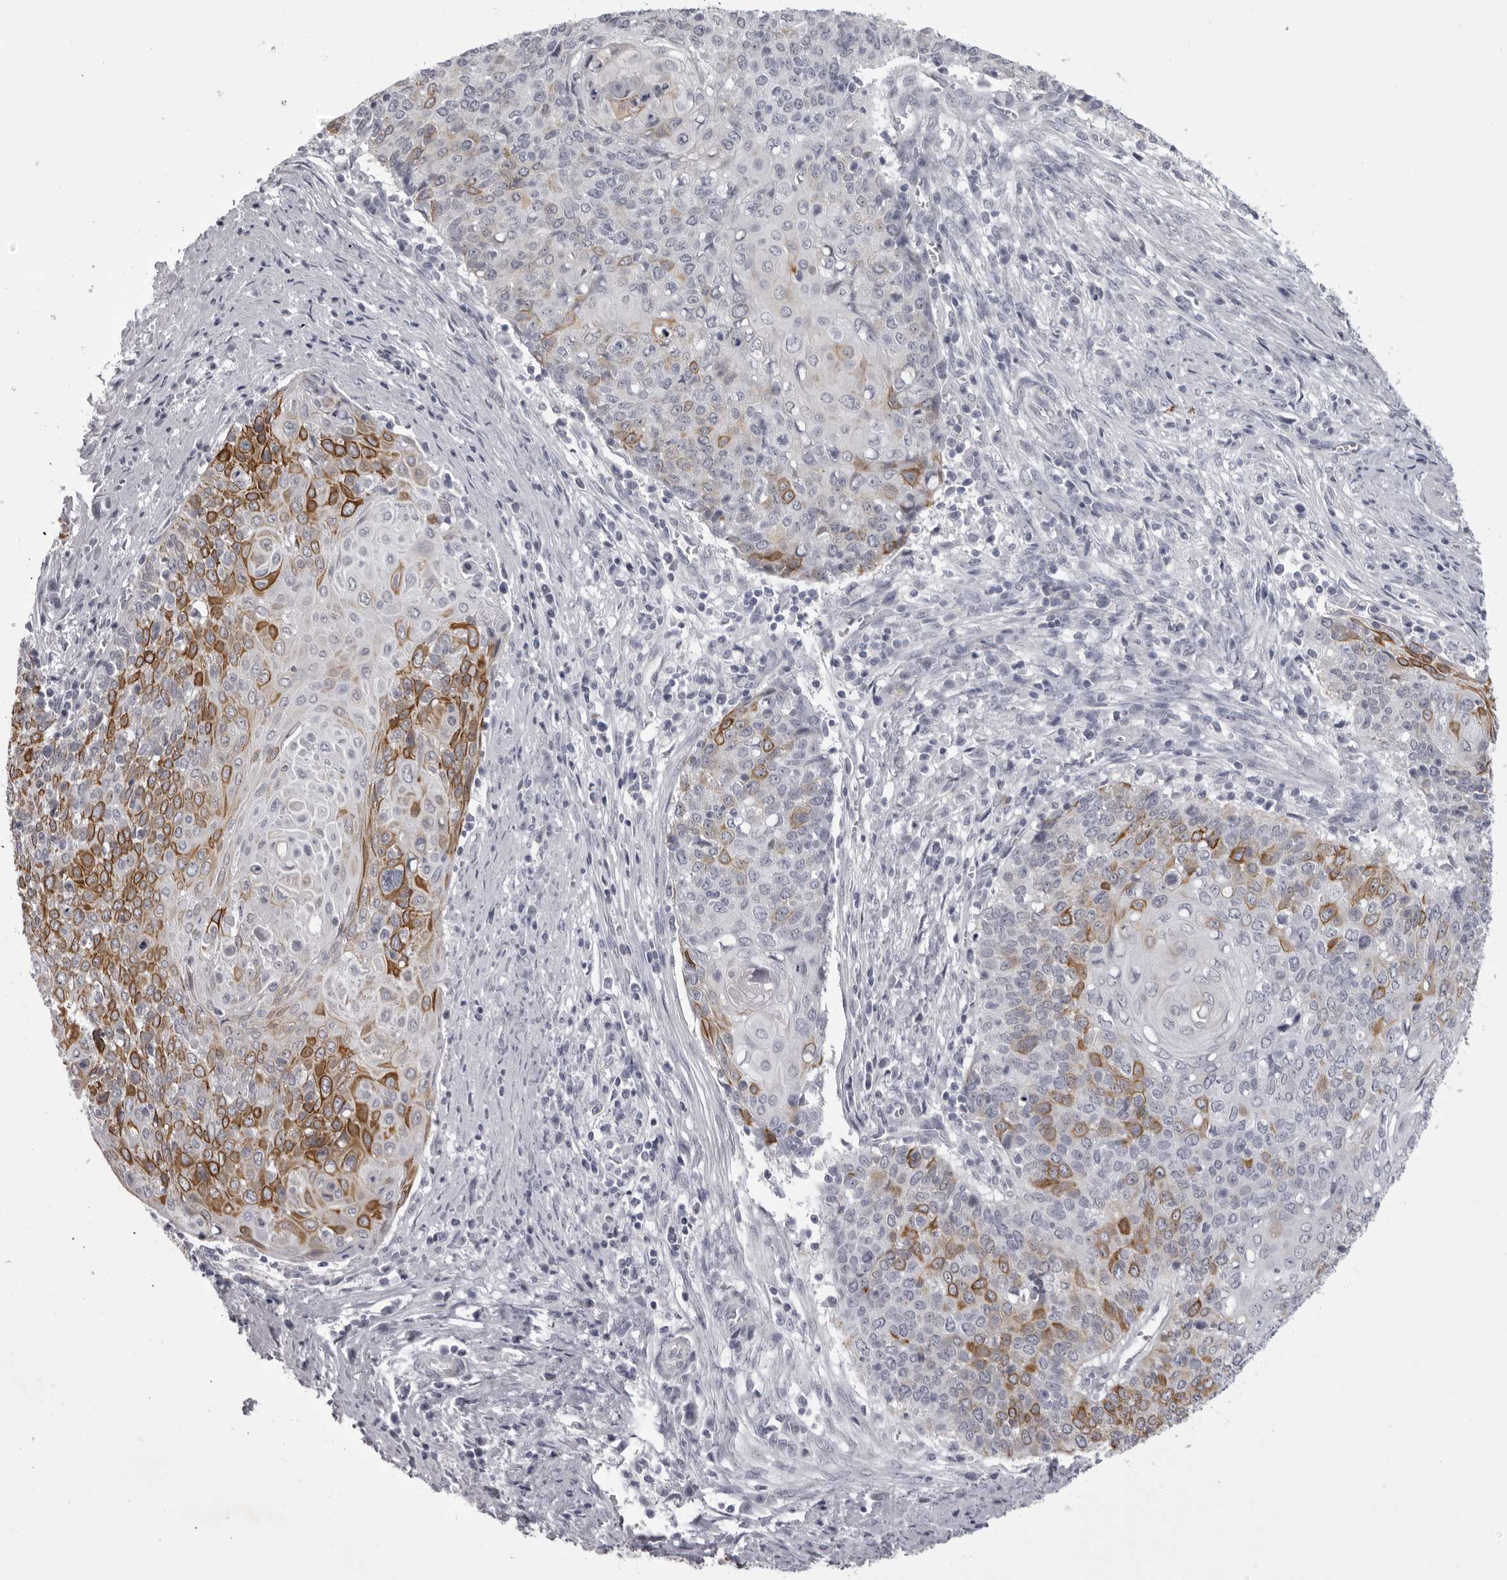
{"staining": {"intensity": "moderate", "quantity": "<25%", "location": "cytoplasmic/membranous"}, "tissue": "cervical cancer", "cell_type": "Tumor cells", "image_type": "cancer", "snomed": [{"axis": "morphology", "description": "Squamous cell carcinoma, NOS"}, {"axis": "topography", "description": "Cervix"}], "caption": "This is an image of immunohistochemistry staining of cervical squamous cell carcinoma, which shows moderate positivity in the cytoplasmic/membranous of tumor cells.", "gene": "EPHA10", "patient": {"sex": "female", "age": 39}}